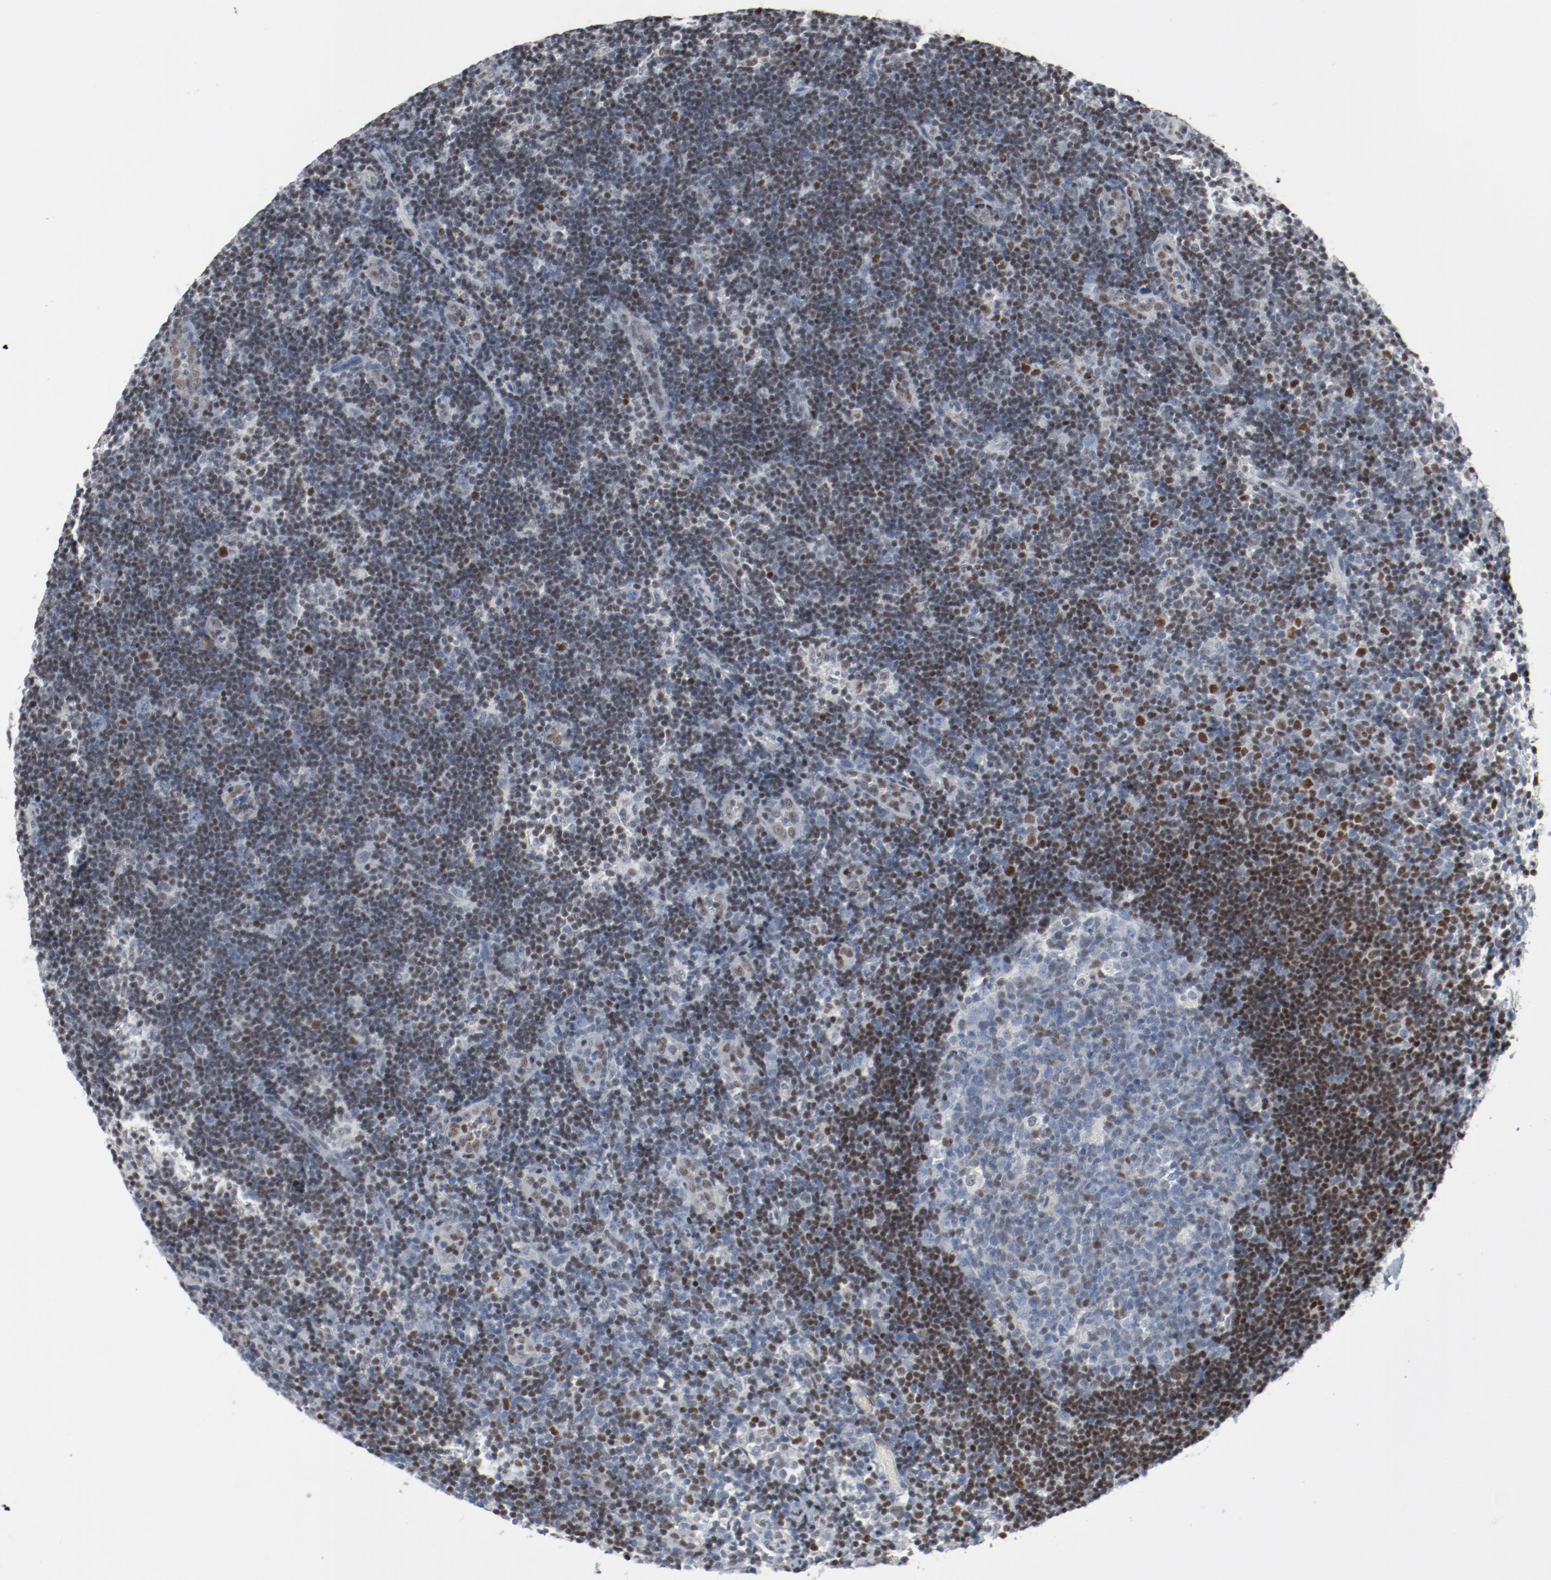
{"staining": {"intensity": "weak", "quantity": "<25%", "location": "nuclear"}, "tissue": "lymph node", "cell_type": "Germinal center cells", "image_type": "normal", "snomed": [{"axis": "morphology", "description": "Normal tissue, NOS"}, {"axis": "morphology", "description": "Inflammation, NOS"}, {"axis": "topography", "description": "Lymph node"}, {"axis": "topography", "description": "Salivary gland"}], "caption": "Protein analysis of normal lymph node exhibits no significant positivity in germinal center cells. The staining is performed using DAB (3,3'-diaminobenzidine) brown chromogen with nuclei counter-stained in using hematoxylin.", "gene": "ENSG00000285708", "patient": {"sex": "male", "age": 3}}